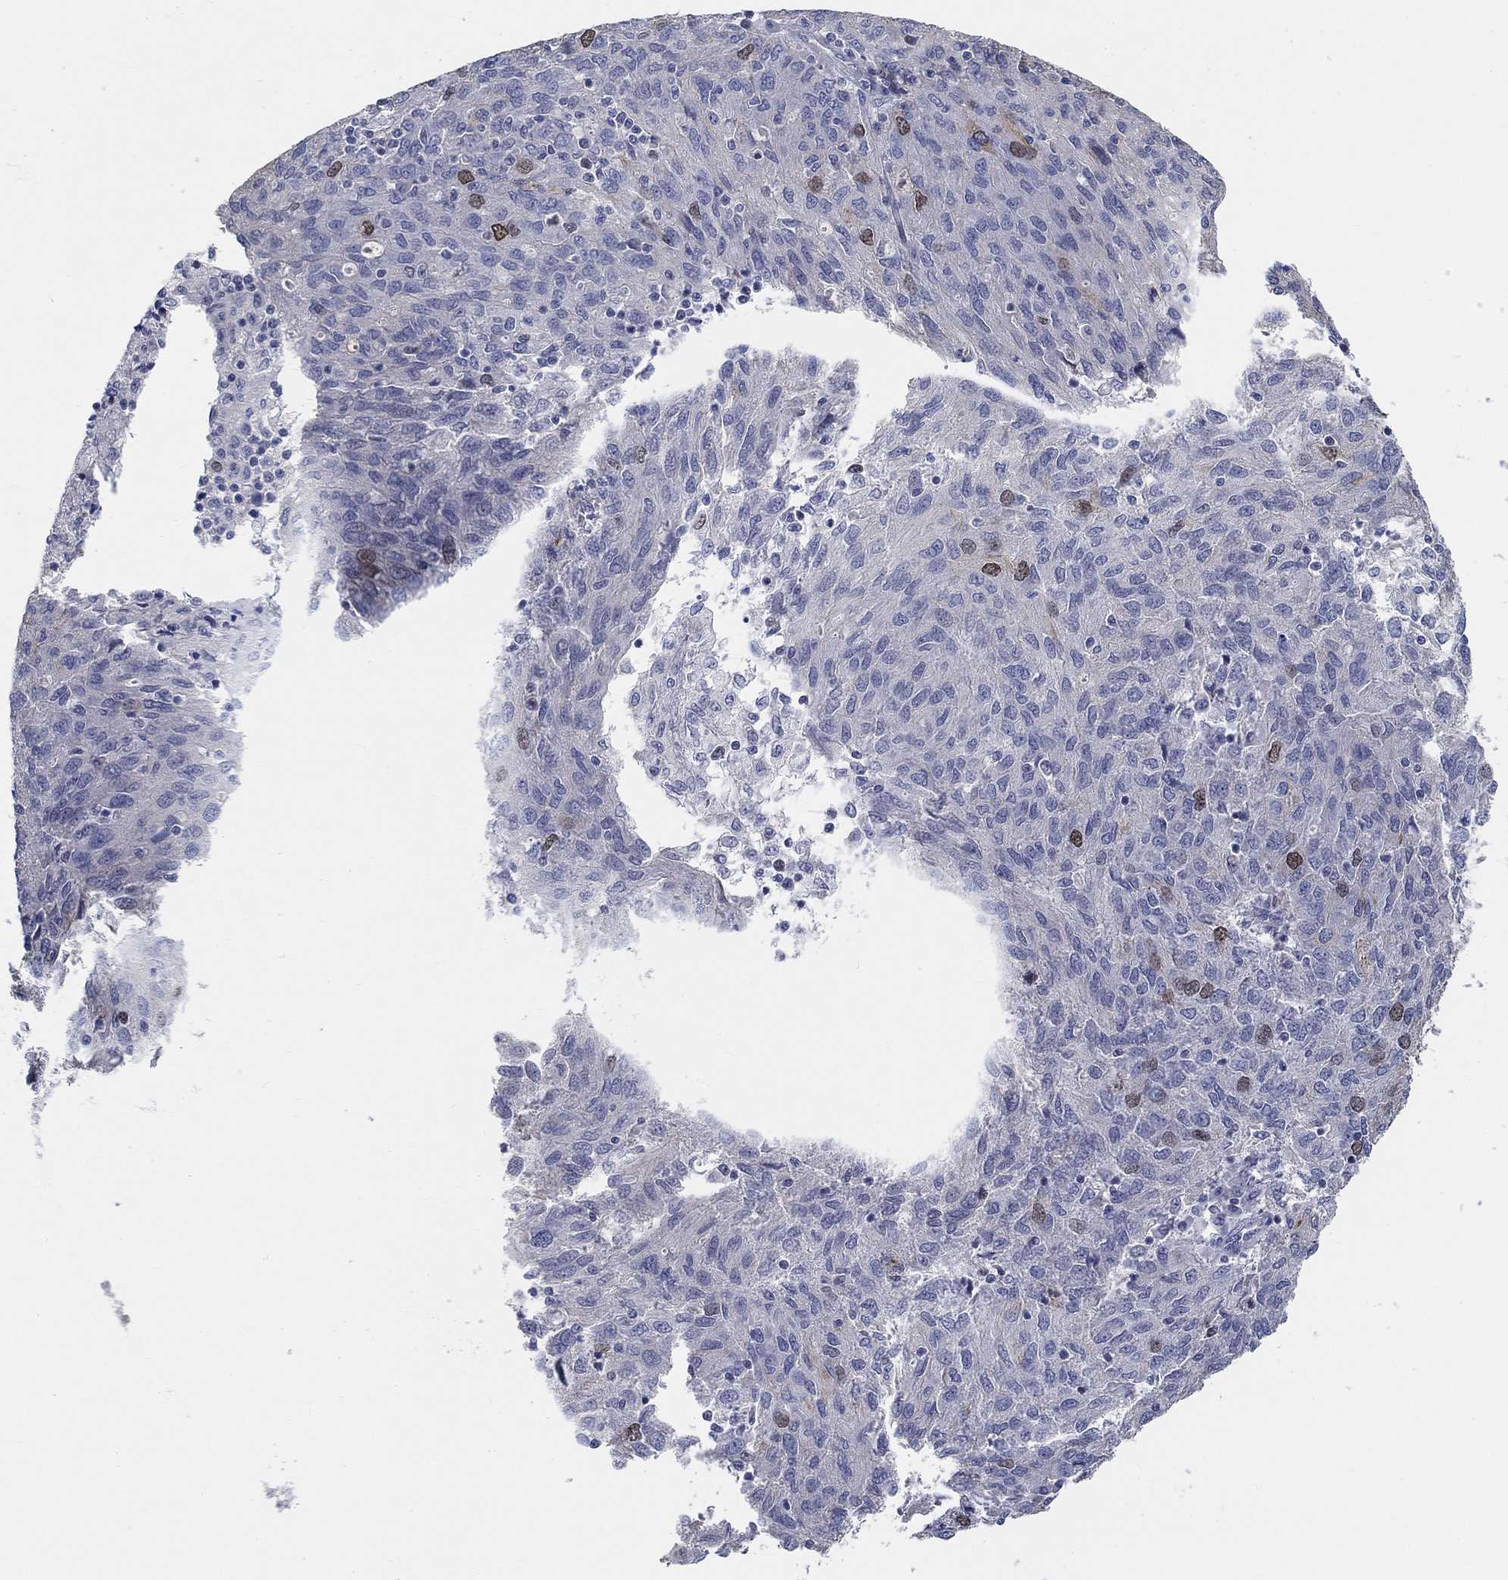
{"staining": {"intensity": "moderate", "quantity": "<25%", "location": "nuclear"}, "tissue": "ovarian cancer", "cell_type": "Tumor cells", "image_type": "cancer", "snomed": [{"axis": "morphology", "description": "Carcinoma, endometroid"}, {"axis": "topography", "description": "Ovary"}], "caption": "Immunohistochemistry (IHC) photomicrograph of human ovarian cancer (endometroid carcinoma) stained for a protein (brown), which shows low levels of moderate nuclear staining in about <25% of tumor cells.", "gene": "PRC1", "patient": {"sex": "female", "age": 50}}